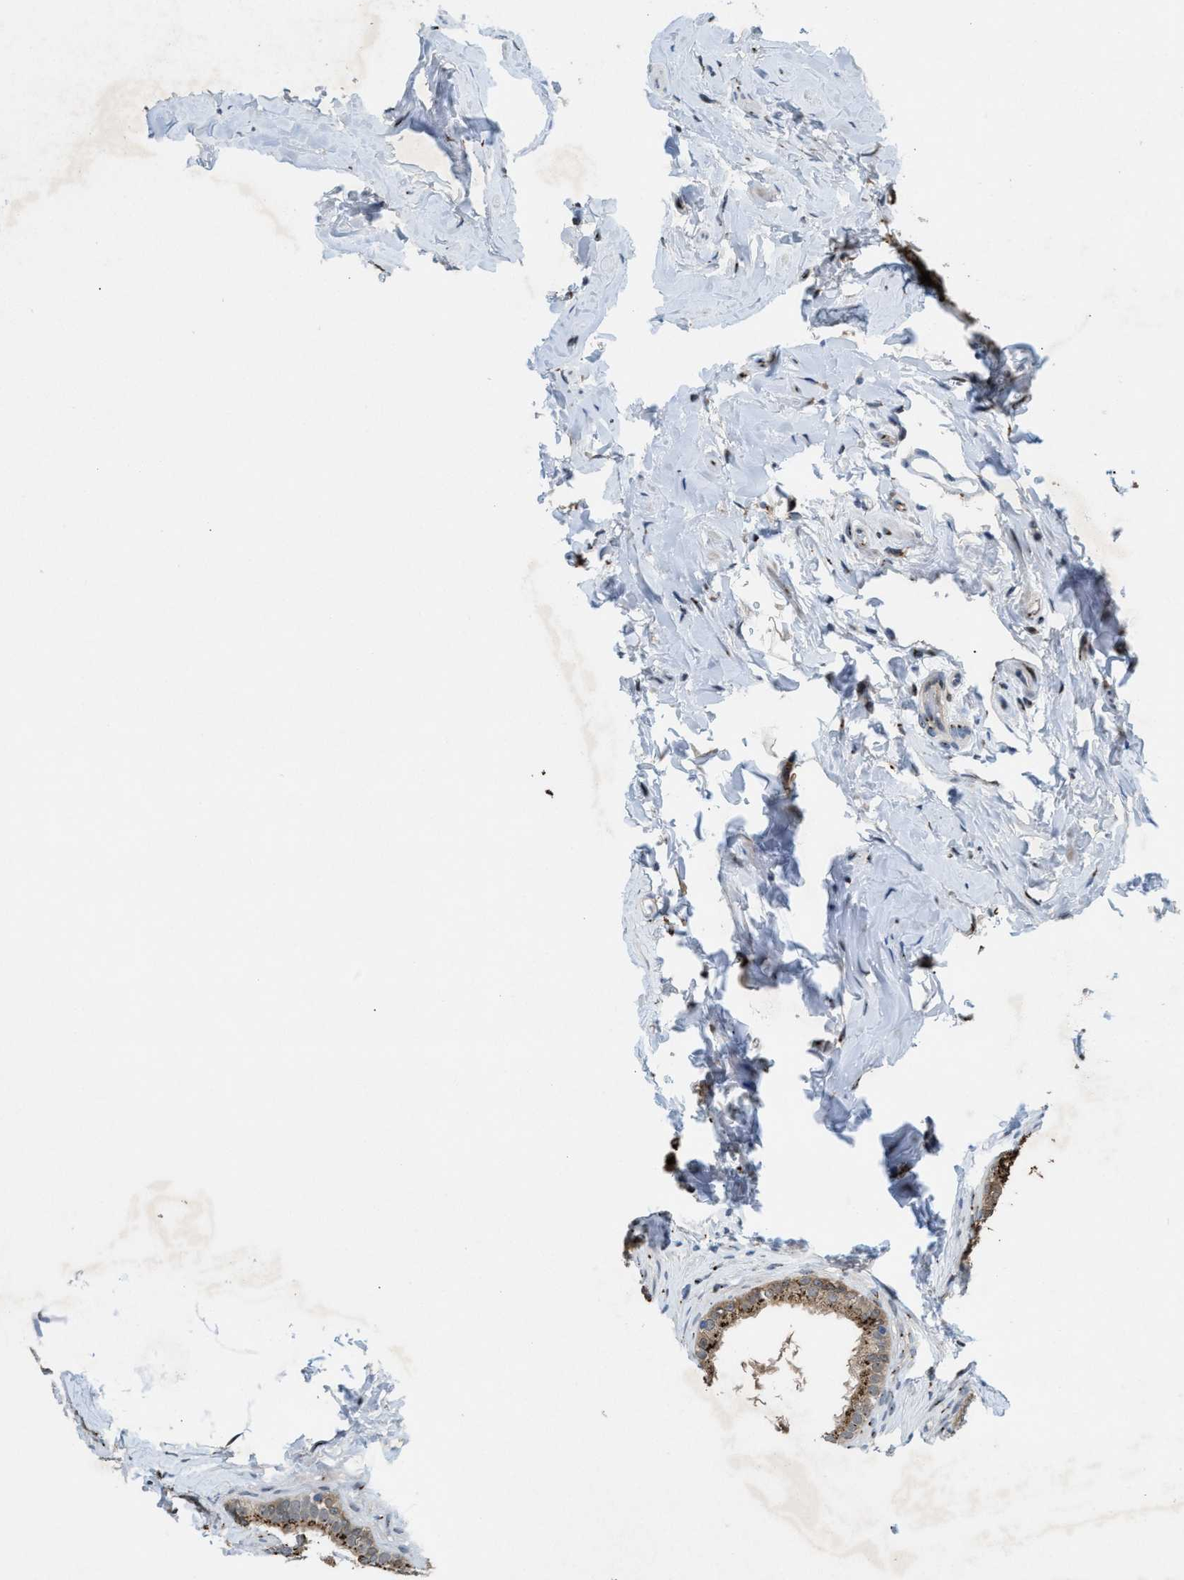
{"staining": {"intensity": "moderate", "quantity": ">75%", "location": "cytoplasmic/membranous"}, "tissue": "epididymis", "cell_type": "Glandular cells", "image_type": "normal", "snomed": [{"axis": "morphology", "description": "Normal tissue, NOS"}, {"axis": "topography", "description": "Testis"}, {"axis": "topography", "description": "Epididymis"}], "caption": "This photomicrograph reveals unremarkable epididymis stained with IHC to label a protein in brown. The cytoplasmic/membranous of glandular cells show moderate positivity for the protein. Nuclei are counter-stained blue.", "gene": "SLC38A10", "patient": {"sex": "male", "age": 36}}